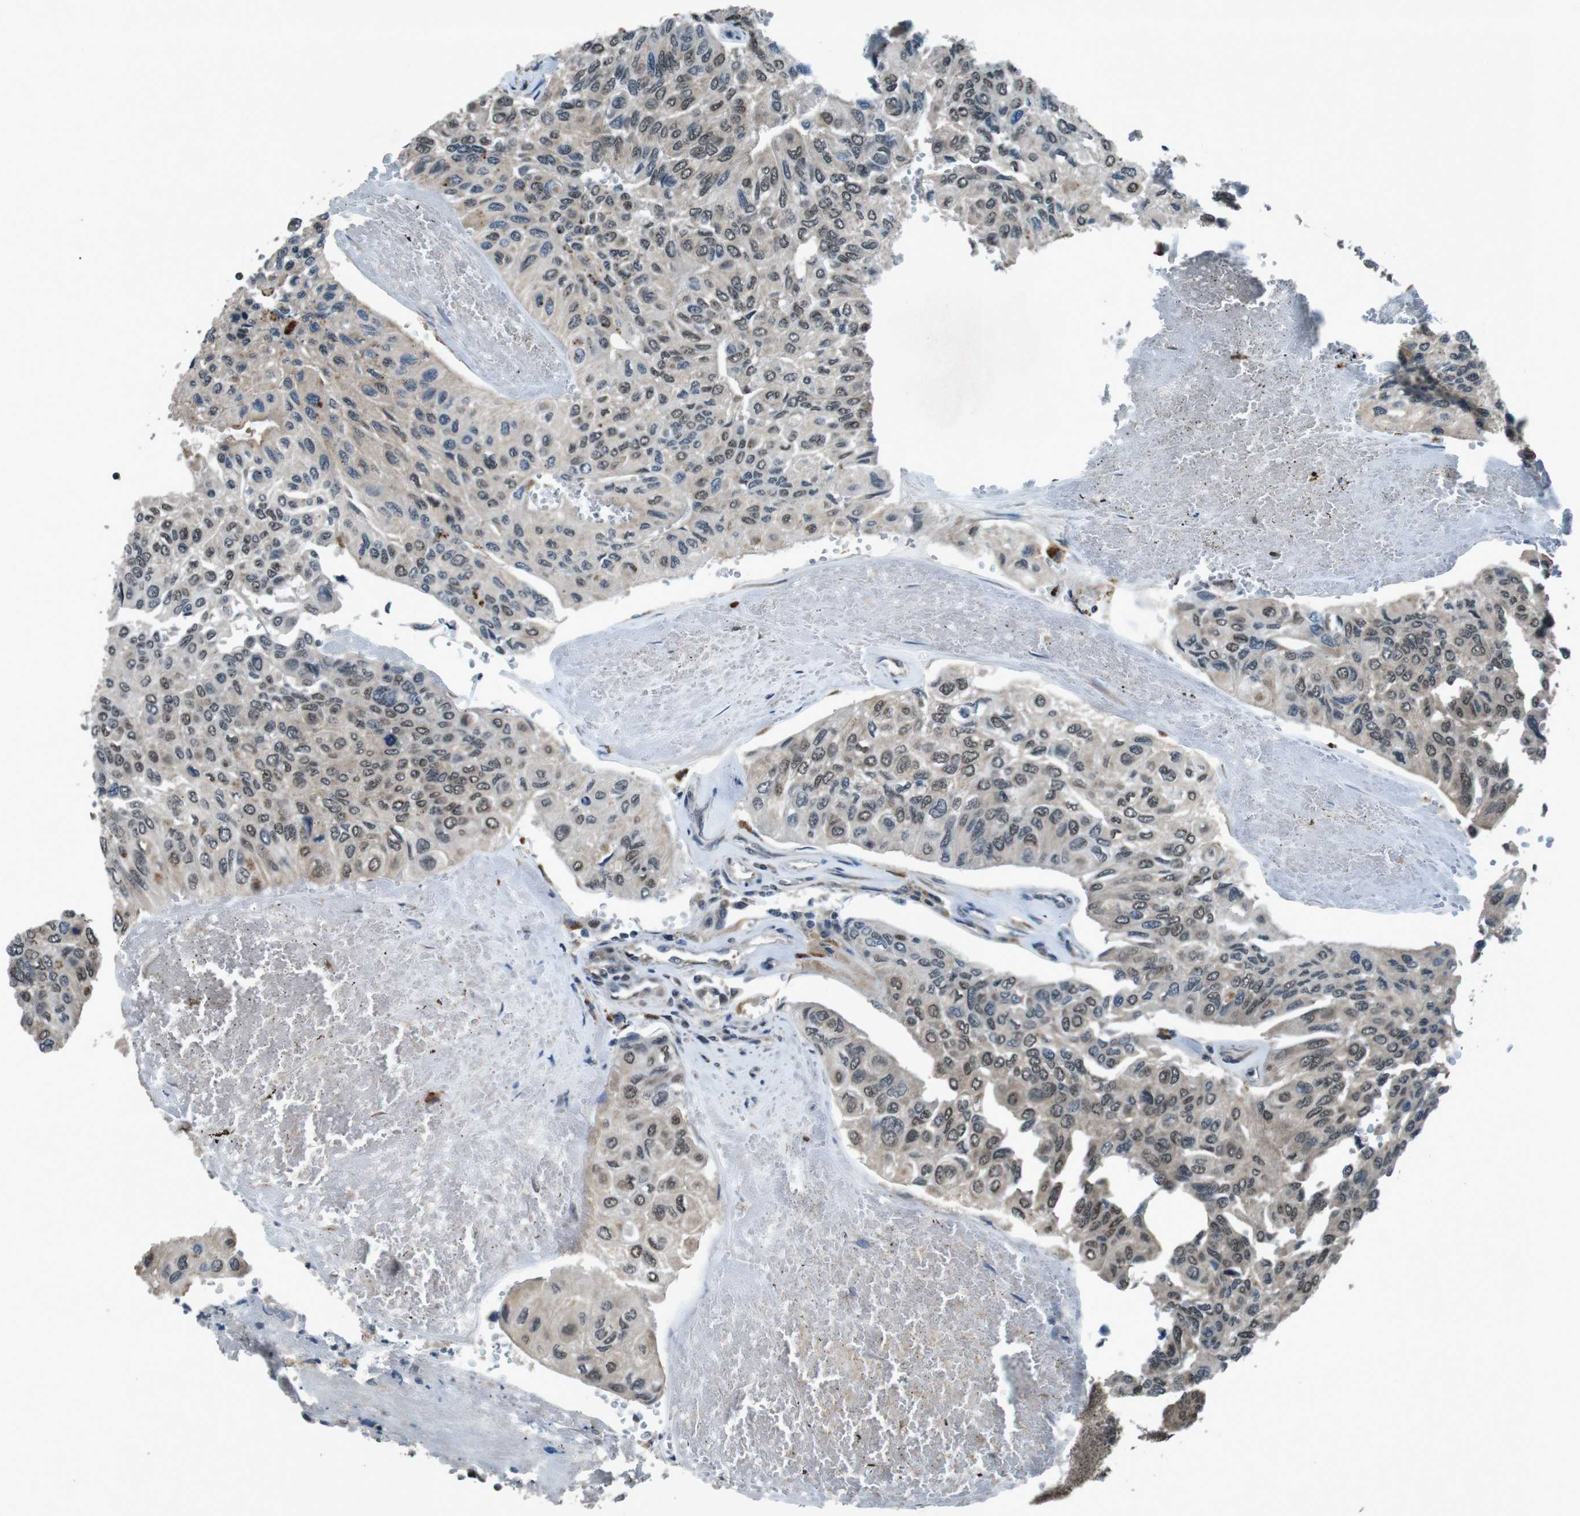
{"staining": {"intensity": "weak", "quantity": ">75%", "location": "cytoplasmic/membranous,nuclear"}, "tissue": "urothelial cancer", "cell_type": "Tumor cells", "image_type": "cancer", "snomed": [{"axis": "morphology", "description": "Urothelial carcinoma, High grade"}, {"axis": "topography", "description": "Urinary bladder"}], "caption": "Brown immunohistochemical staining in human high-grade urothelial carcinoma exhibits weak cytoplasmic/membranous and nuclear expression in approximately >75% of tumor cells.", "gene": "SOCS1", "patient": {"sex": "male", "age": 66}}